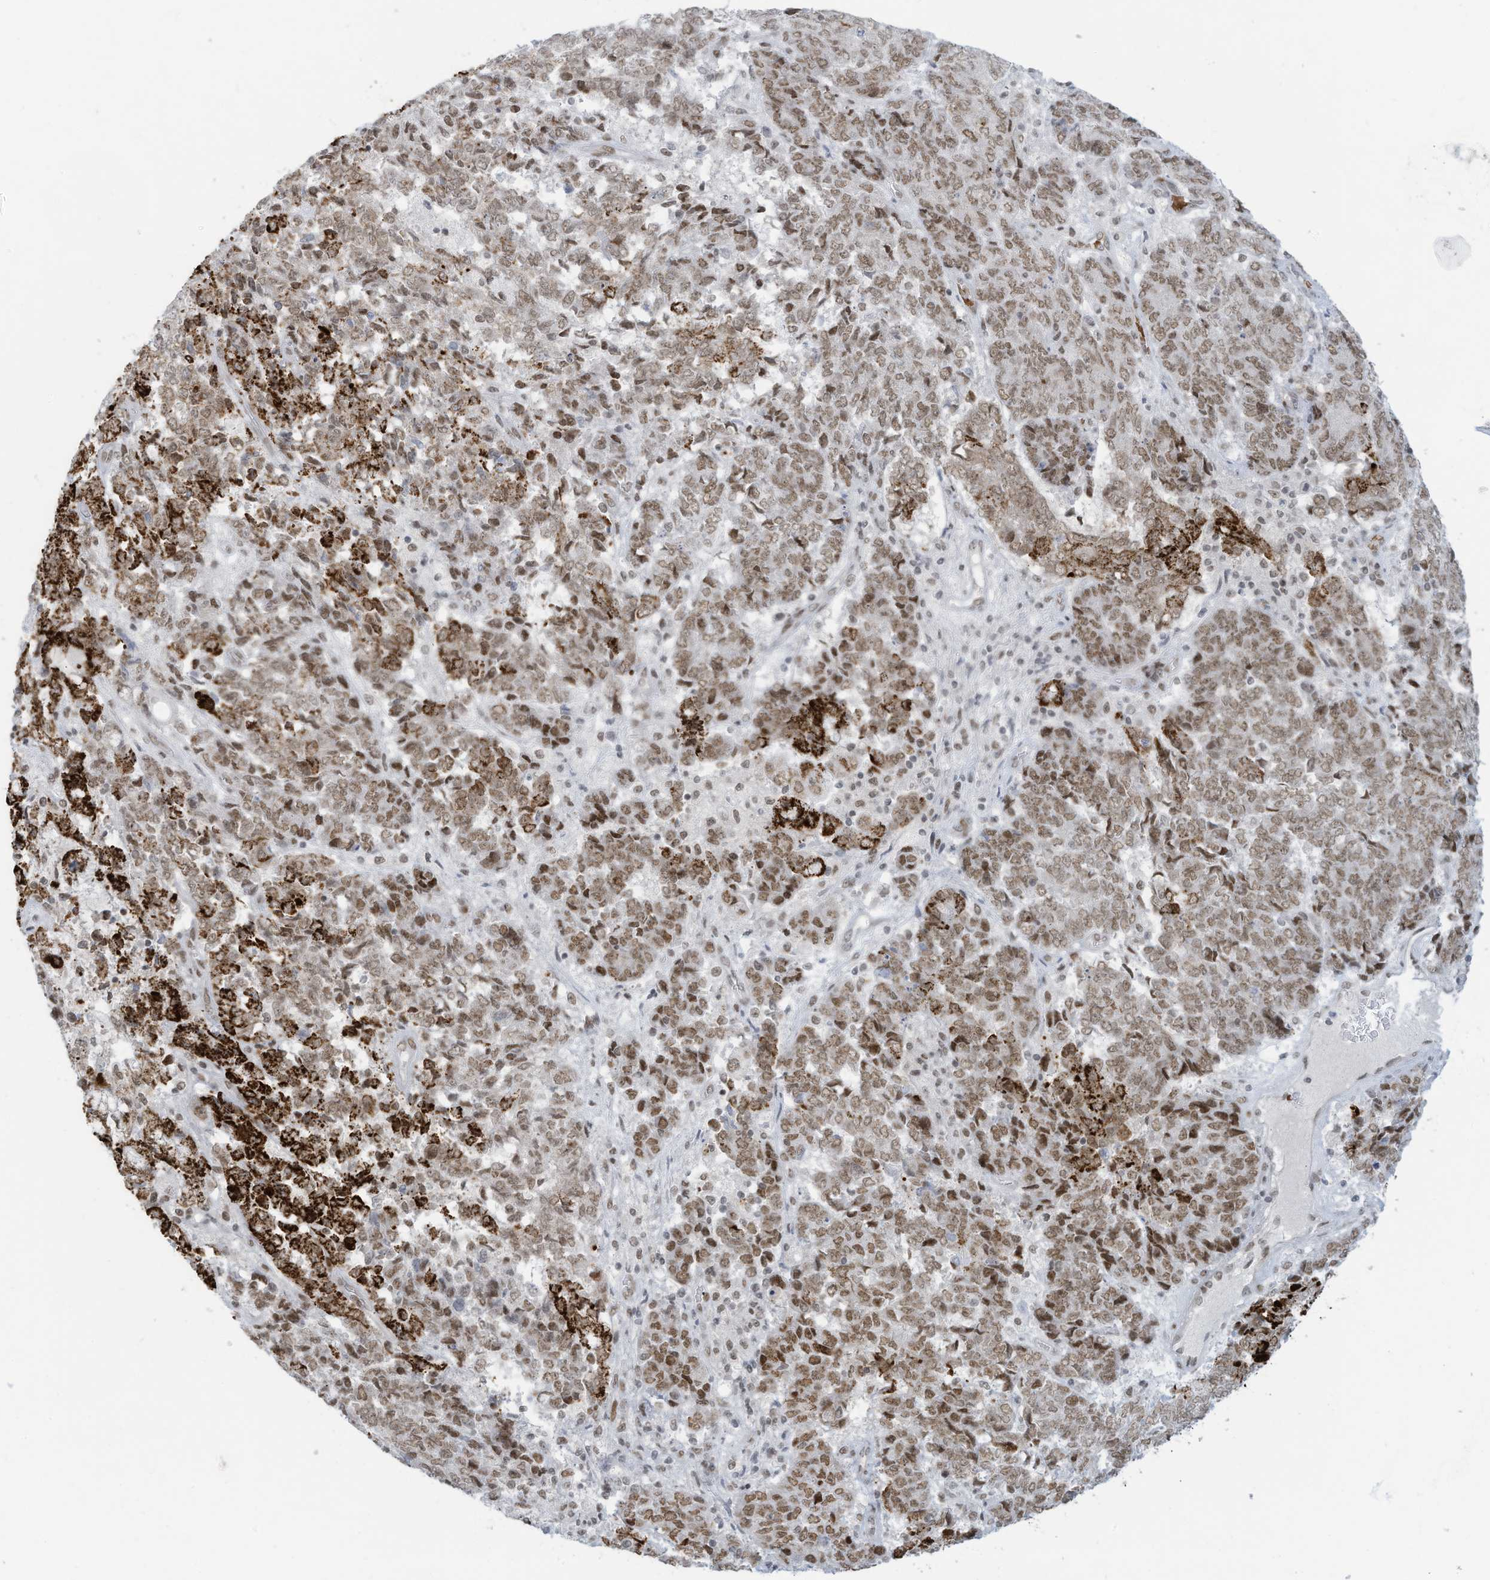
{"staining": {"intensity": "moderate", "quantity": ">75%", "location": "cytoplasmic/membranous,nuclear"}, "tissue": "endometrial cancer", "cell_type": "Tumor cells", "image_type": "cancer", "snomed": [{"axis": "morphology", "description": "Adenocarcinoma, NOS"}, {"axis": "topography", "description": "Endometrium"}], "caption": "Immunohistochemistry (DAB) staining of endometrial adenocarcinoma reveals moderate cytoplasmic/membranous and nuclear protein expression in approximately >75% of tumor cells.", "gene": "ECT2L", "patient": {"sex": "female", "age": 80}}